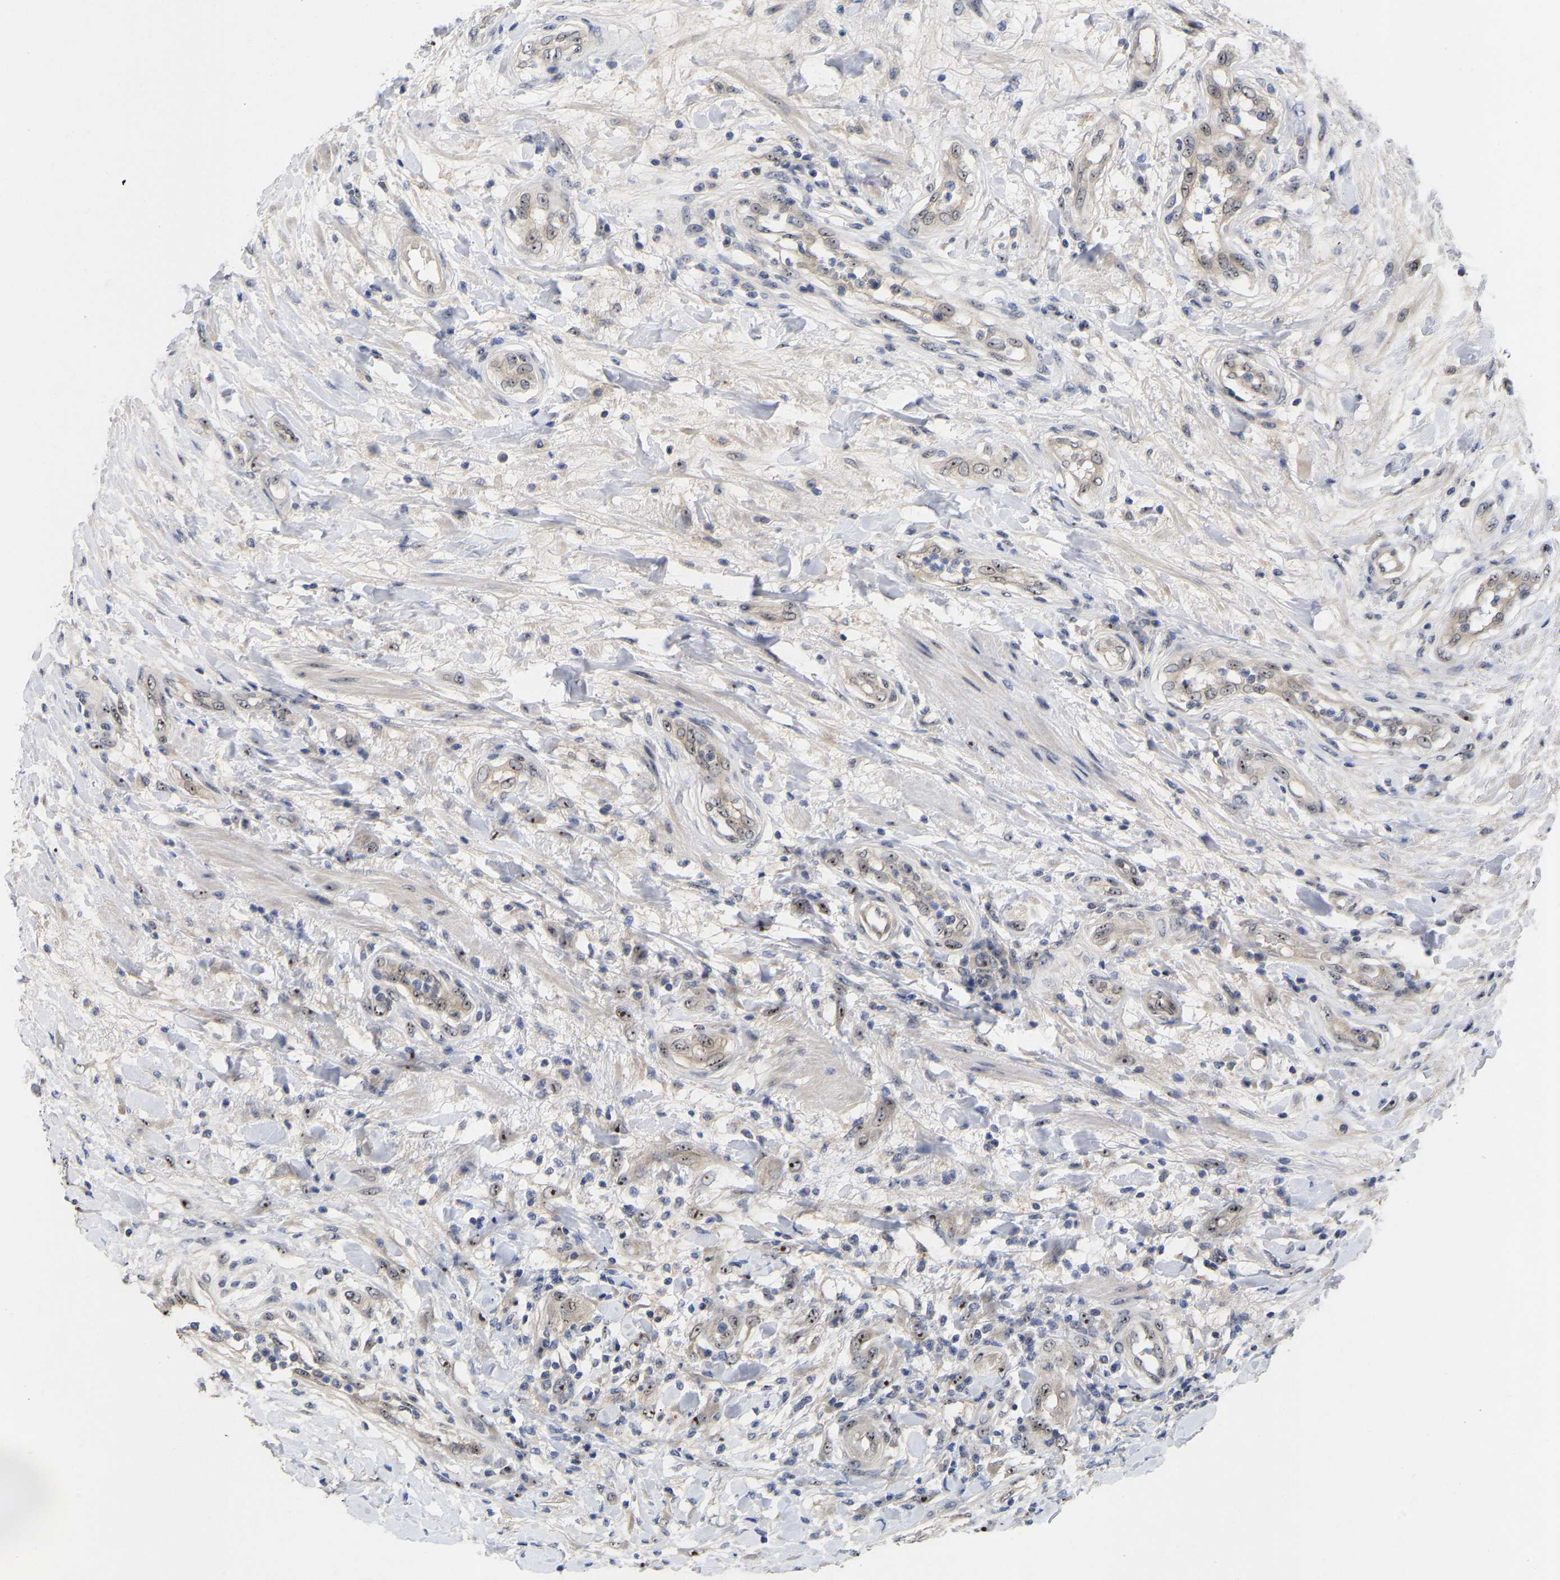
{"staining": {"intensity": "weak", "quantity": "25%-75%", "location": "nuclear"}, "tissue": "testis cancer", "cell_type": "Tumor cells", "image_type": "cancer", "snomed": [{"axis": "morphology", "description": "Seminoma, NOS"}, {"axis": "topography", "description": "Testis"}], "caption": "Immunohistochemistry staining of seminoma (testis), which reveals low levels of weak nuclear staining in approximately 25%-75% of tumor cells indicating weak nuclear protein positivity. The staining was performed using DAB (3,3'-diaminobenzidine) (brown) for protein detection and nuclei were counterstained in hematoxylin (blue).", "gene": "NLE1", "patient": {"sex": "male", "age": 59}}